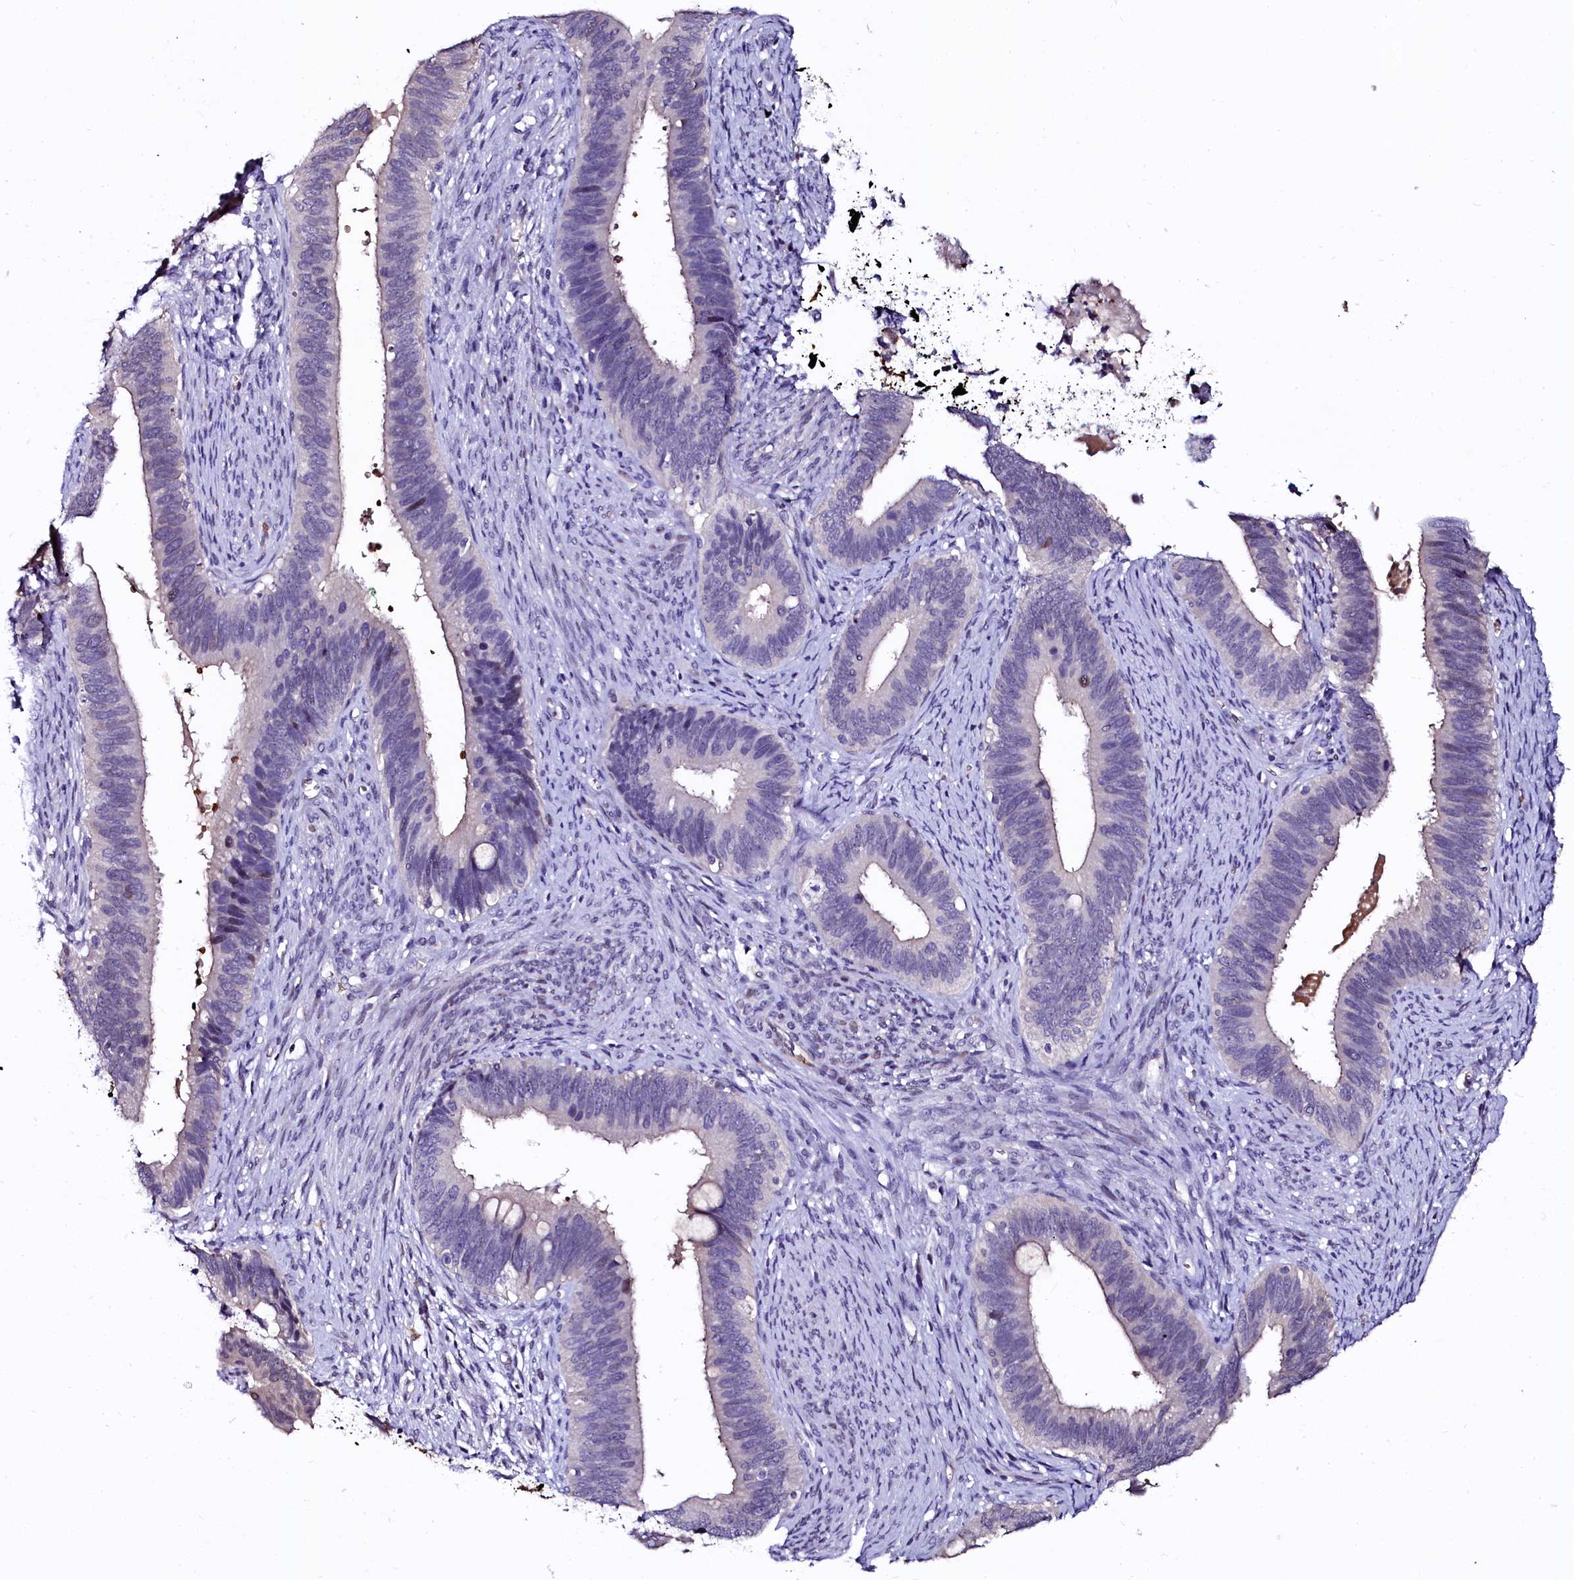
{"staining": {"intensity": "weak", "quantity": "<25%", "location": "cytoplasmic/membranous"}, "tissue": "cervical cancer", "cell_type": "Tumor cells", "image_type": "cancer", "snomed": [{"axis": "morphology", "description": "Adenocarcinoma, NOS"}, {"axis": "topography", "description": "Cervix"}], "caption": "Tumor cells show no significant expression in cervical cancer.", "gene": "CTDSPL2", "patient": {"sex": "female", "age": 42}}